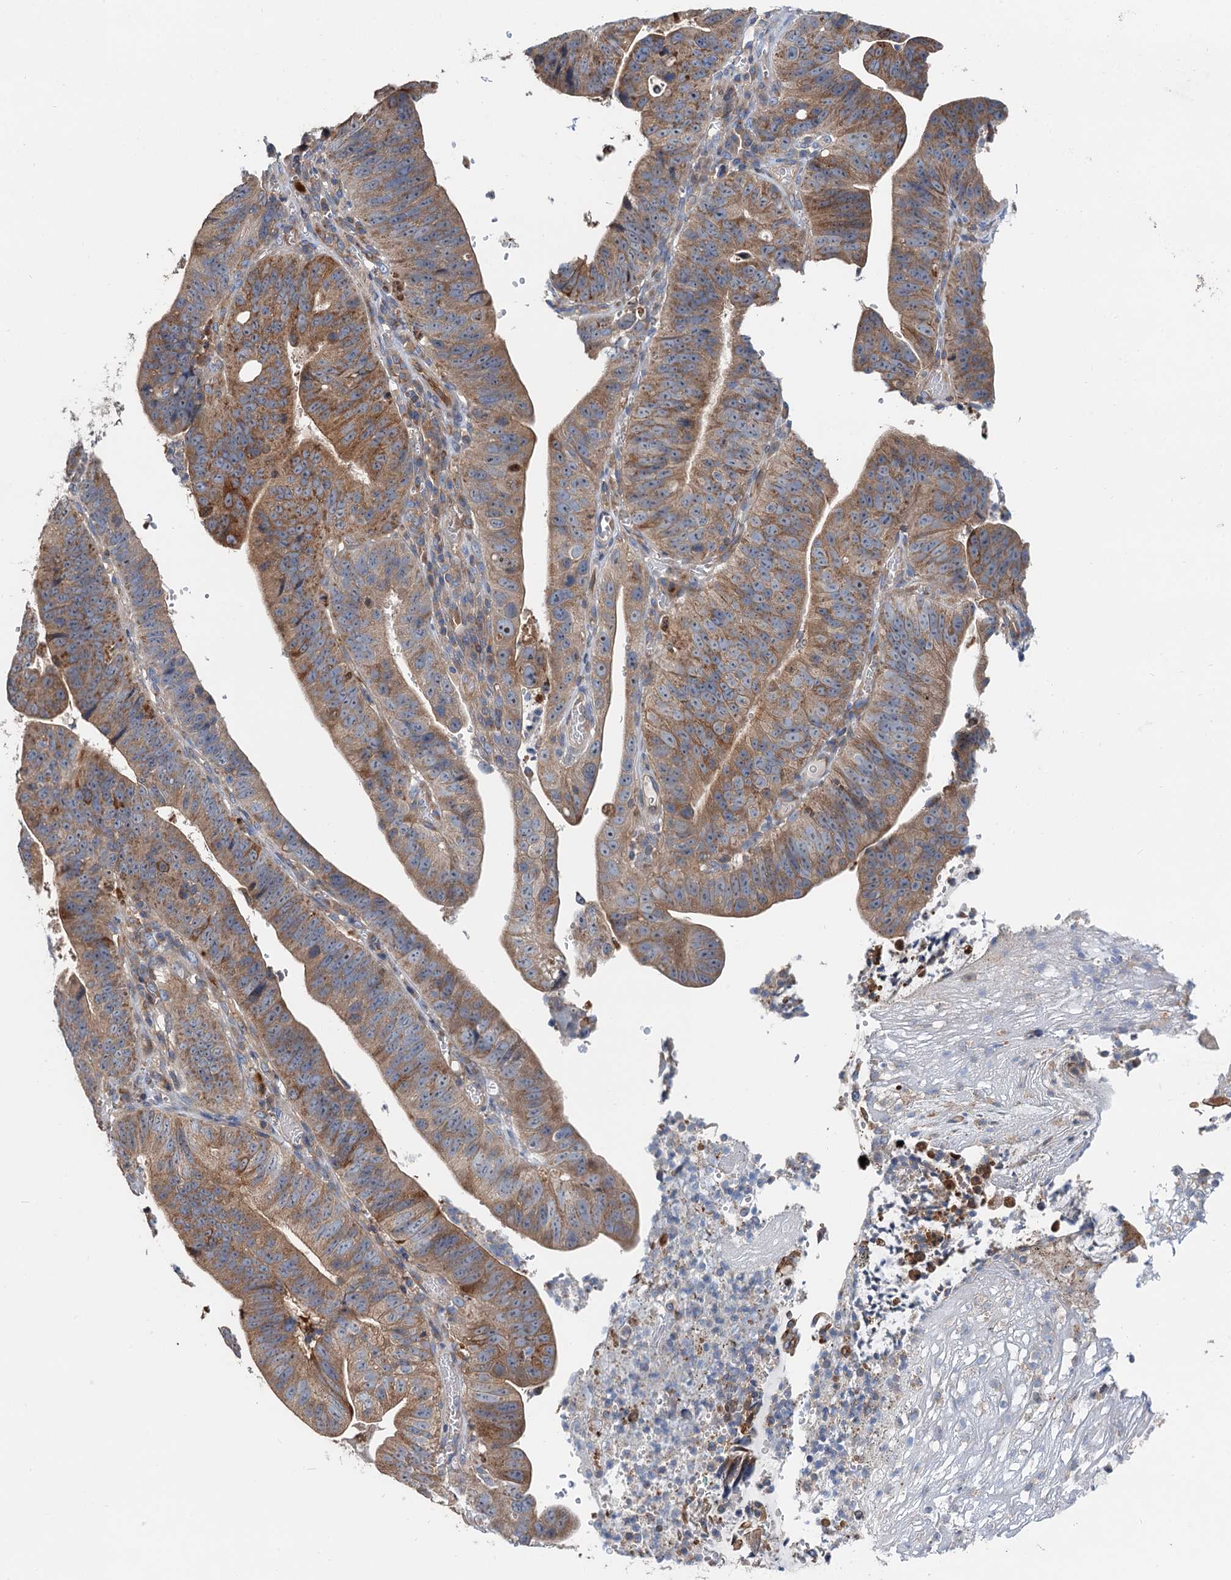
{"staining": {"intensity": "moderate", "quantity": ">75%", "location": "cytoplasmic/membranous"}, "tissue": "stomach cancer", "cell_type": "Tumor cells", "image_type": "cancer", "snomed": [{"axis": "morphology", "description": "Adenocarcinoma, NOS"}, {"axis": "topography", "description": "Stomach"}], "caption": "Adenocarcinoma (stomach) was stained to show a protein in brown. There is medium levels of moderate cytoplasmic/membranous expression in about >75% of tumor cells.", "gene": "ANKRD26", "patient": {"sex": "male", "age": 59}}